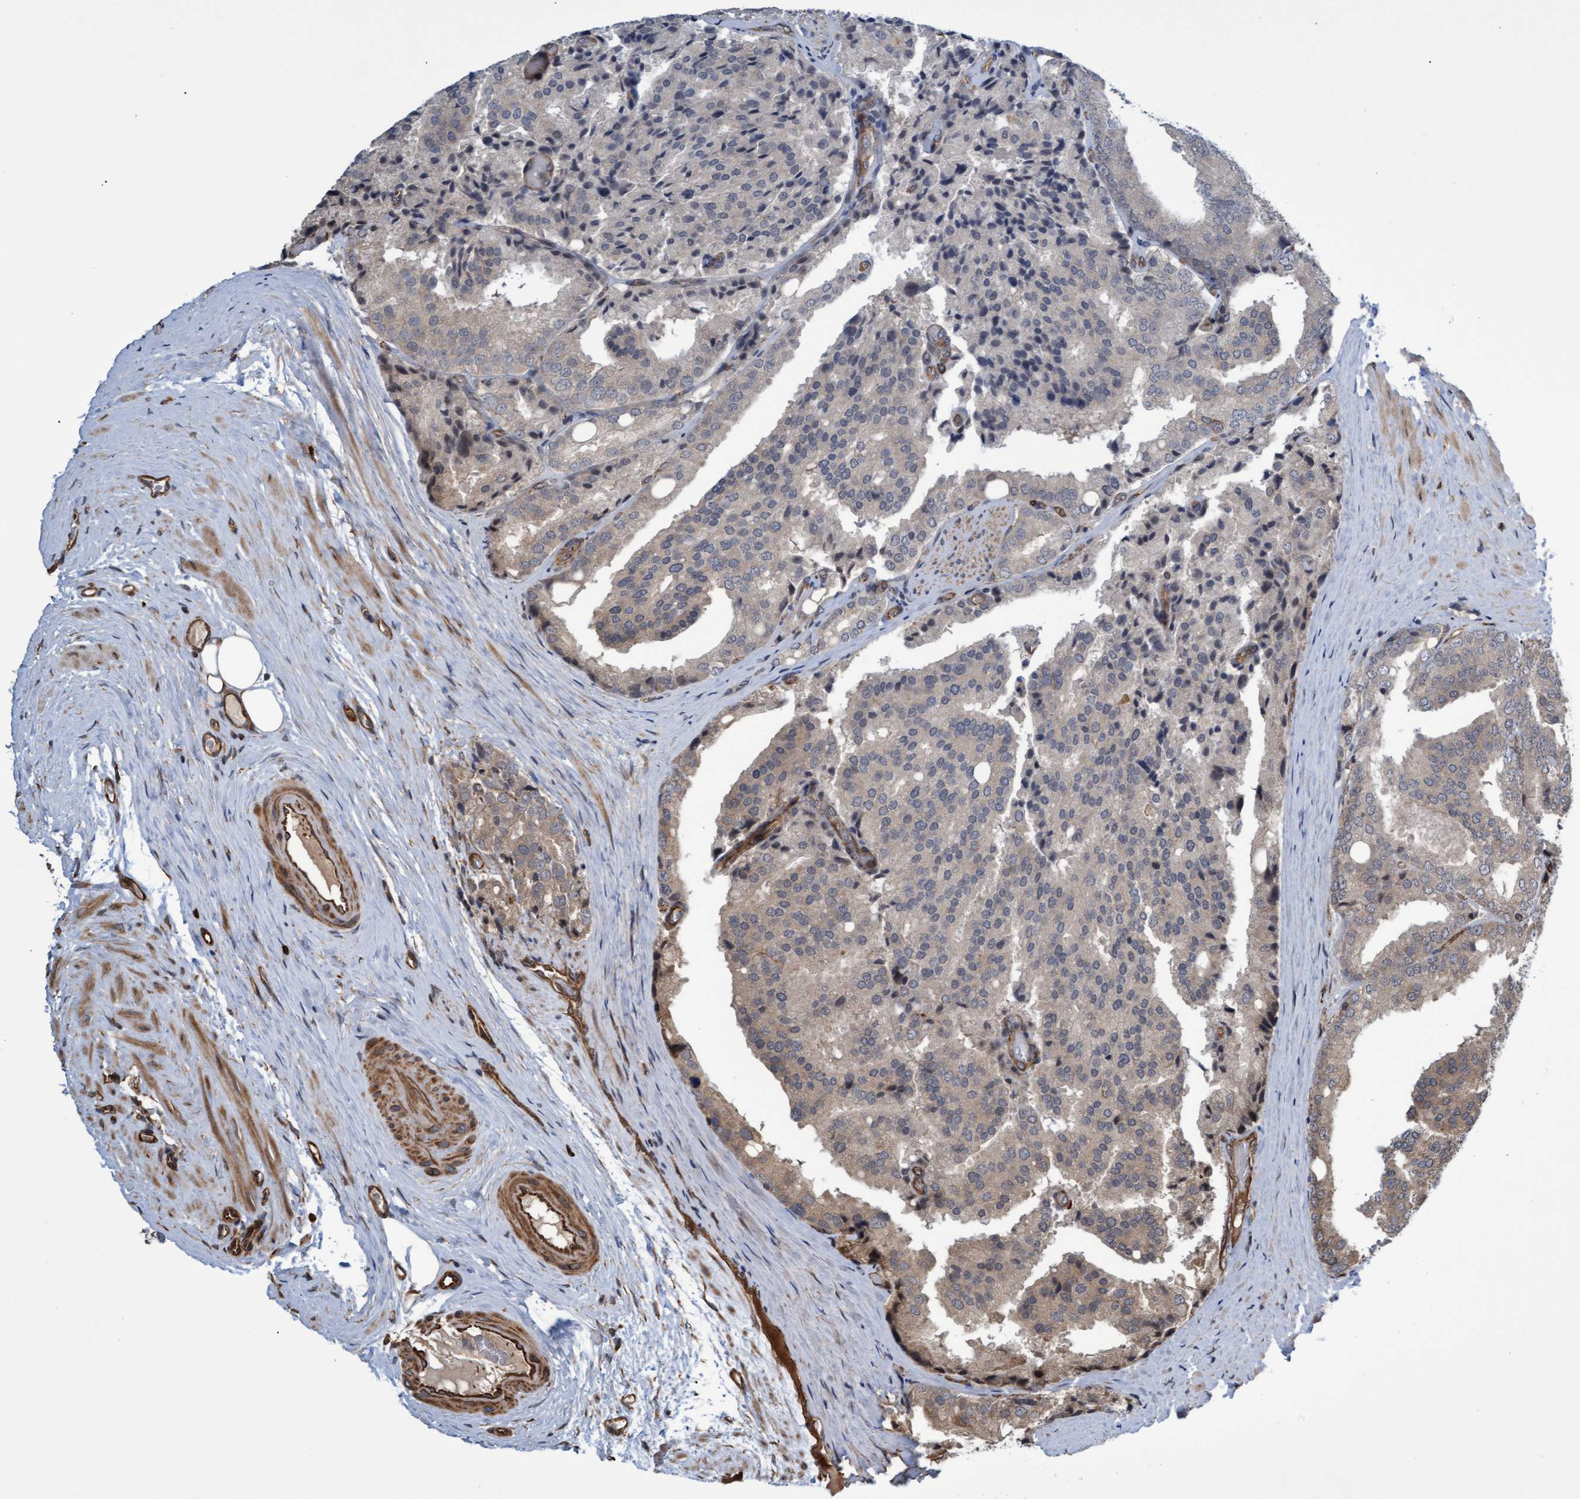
{"staining": {"intensity": "weak", "quantity": "<25%", "location": "cytoplasmic/membranous"}, "tissue": "prostate cancer", "cell_type": "Tumor cells", "image_type": "cancer", "snomed": [{"axis": "morphology", "description": "Adenocarcinoma, High grade"}, {"axis": "topography", "description": "Prostate"}], "caption": "An immunohistochemistry photomicrograph of prostate cancer is shown. There is no staining in tumor cells of prostate cancer.", "gene": "TNFRSF10B", "patient": {"sex": "male", "age": 50}}